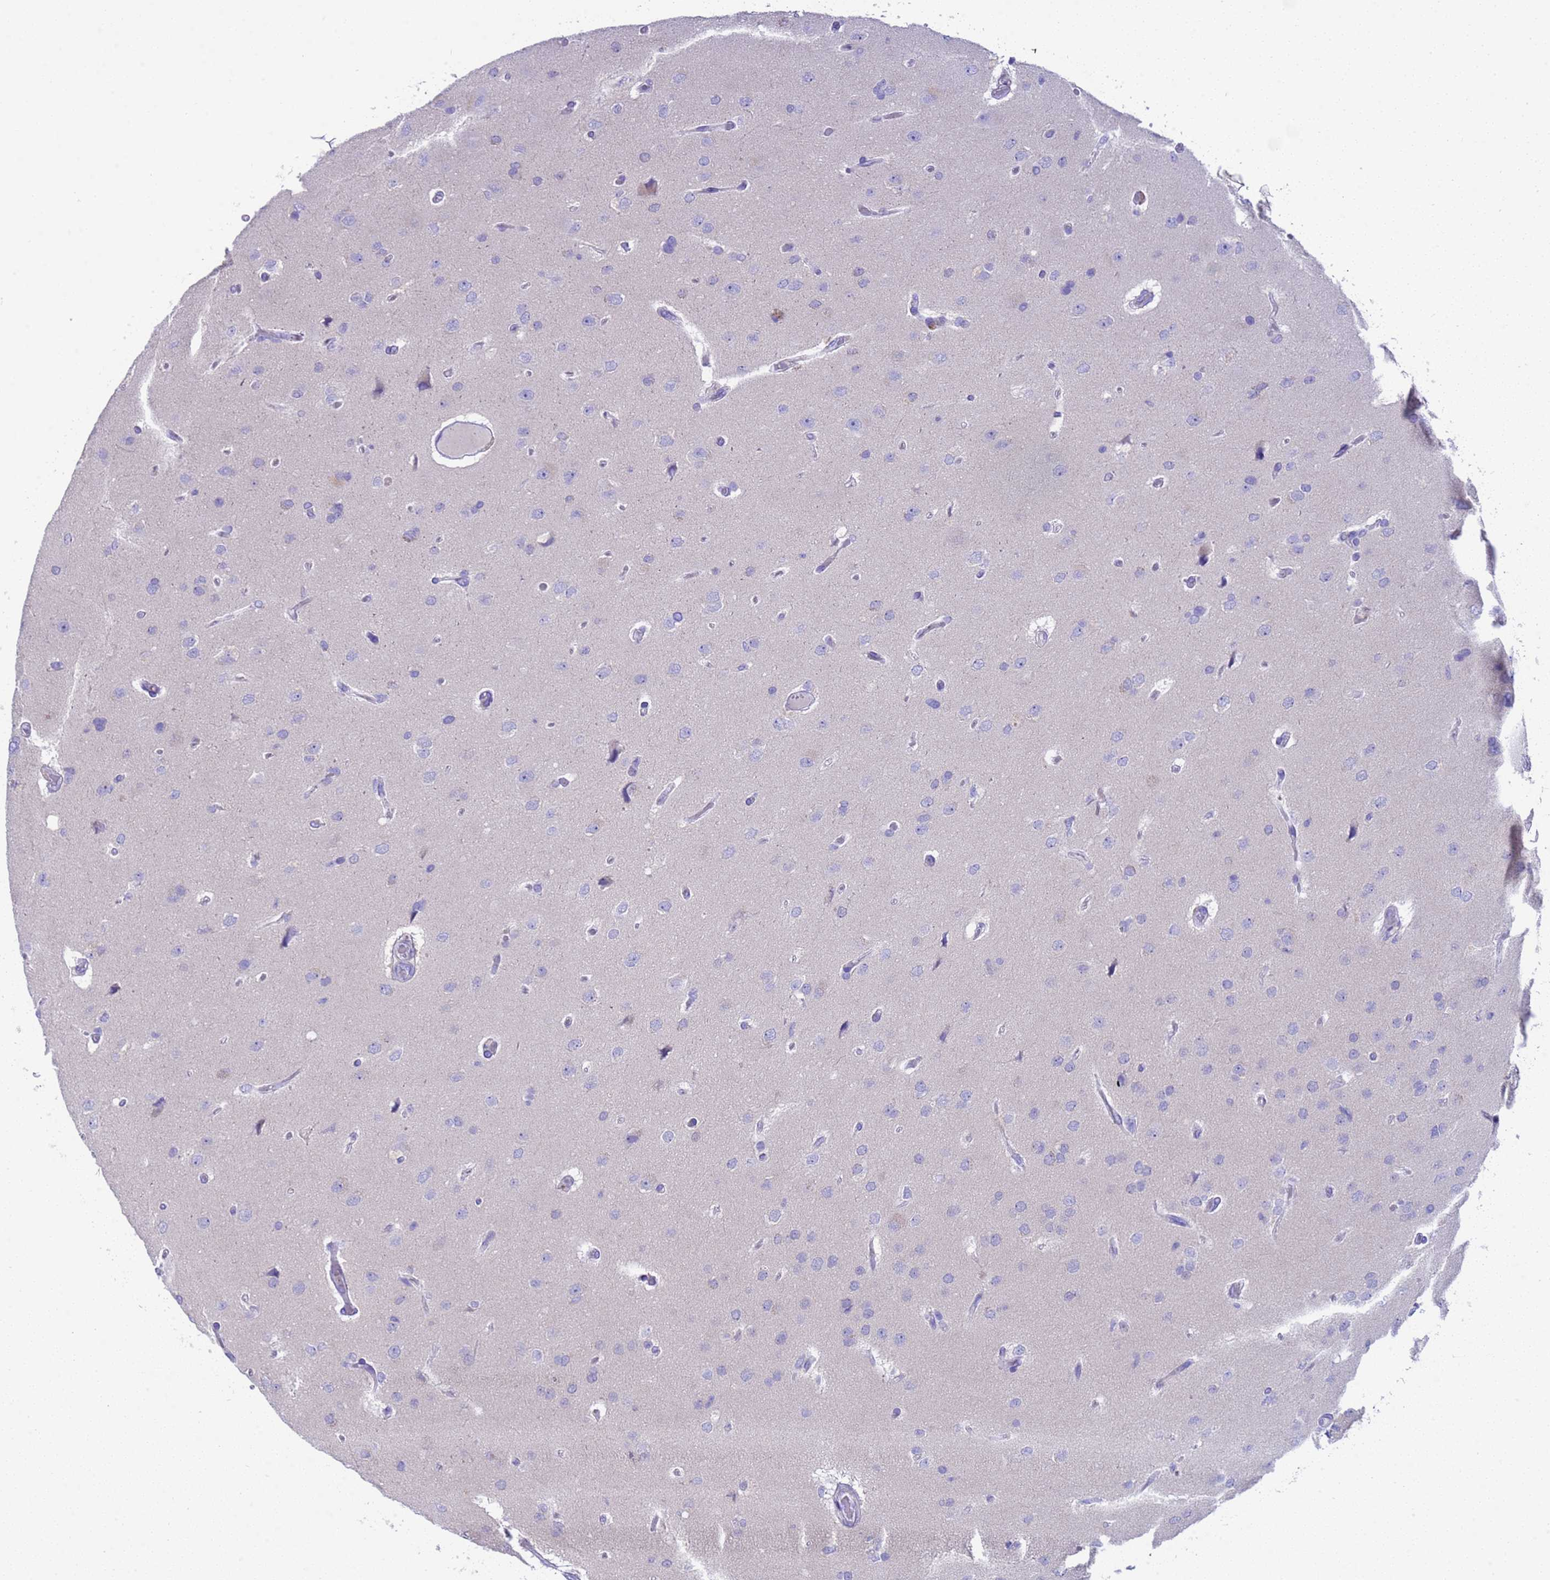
{"staining": {"intensity": "negative", "quantity": "none", "location": "none"}, "tissue": "glioma", "cell_type": "Tumor cells", "image_type": "cancer", "snomed": [{"axis": "morphology", "description": "Glioma, malignant, High grade"}, {"axis": "topography", "description": "Brain"}], "caption": "Immunohistochemistry histopathology image of neoplastic tissue: glioma stained with DAB (3,3'-diaminobenzidine) exhibits no significant protein positivity in tumor cells.", "gene": "USP38", "patient": {"sex": "male", "age": 77}}